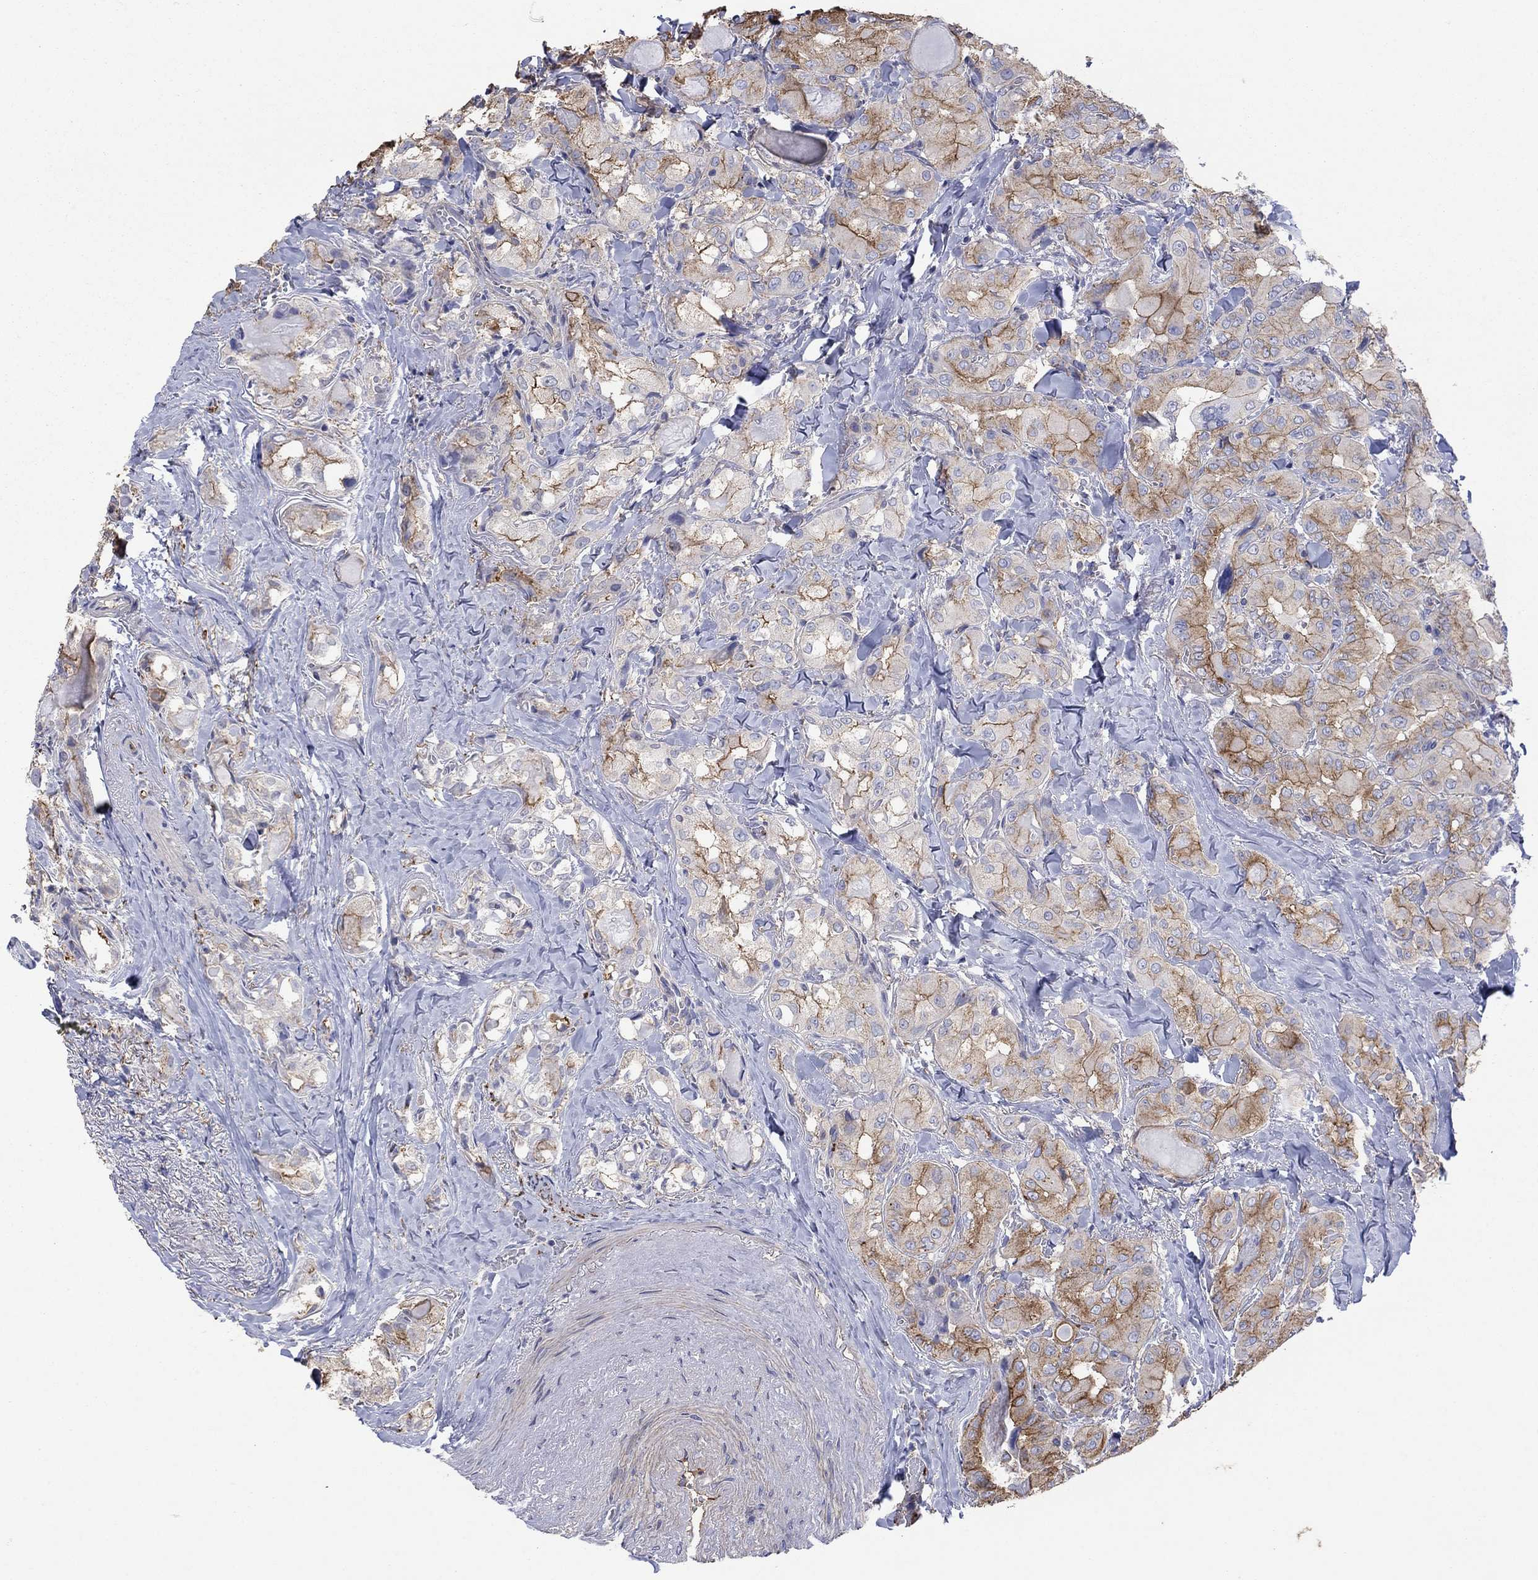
{"staining": {"intensity": "moderate", "quantity": "<25%", "location": "cytoplasmic/membranous"}, "tissue": "thyroid cancer", "cell_type": "Tumor cells", "image_type": "cancer", "snomed": [{"axis": "morphology", "description": "Normal tissue, NOS"}, {"axis": "morphology", "description": "Papillary adenocarcinoma, NOS"}, {"axis": "topography", "description": "Thyroid gland"}], "caption": "Brown immunohistochemical staining in human thyroid cancer (papillary adenocarcinoma) shows moderate cytoplasmic/membranous expression in about <25% of tumor cells. Using DAB (3,3'-diaminobenzidine) (brown) and hematoxylin (blue) stains, captured at high magnification using brightfield microscopy.", "gene": "TPRN", "patient": {"sex": "female", "age": 66}}